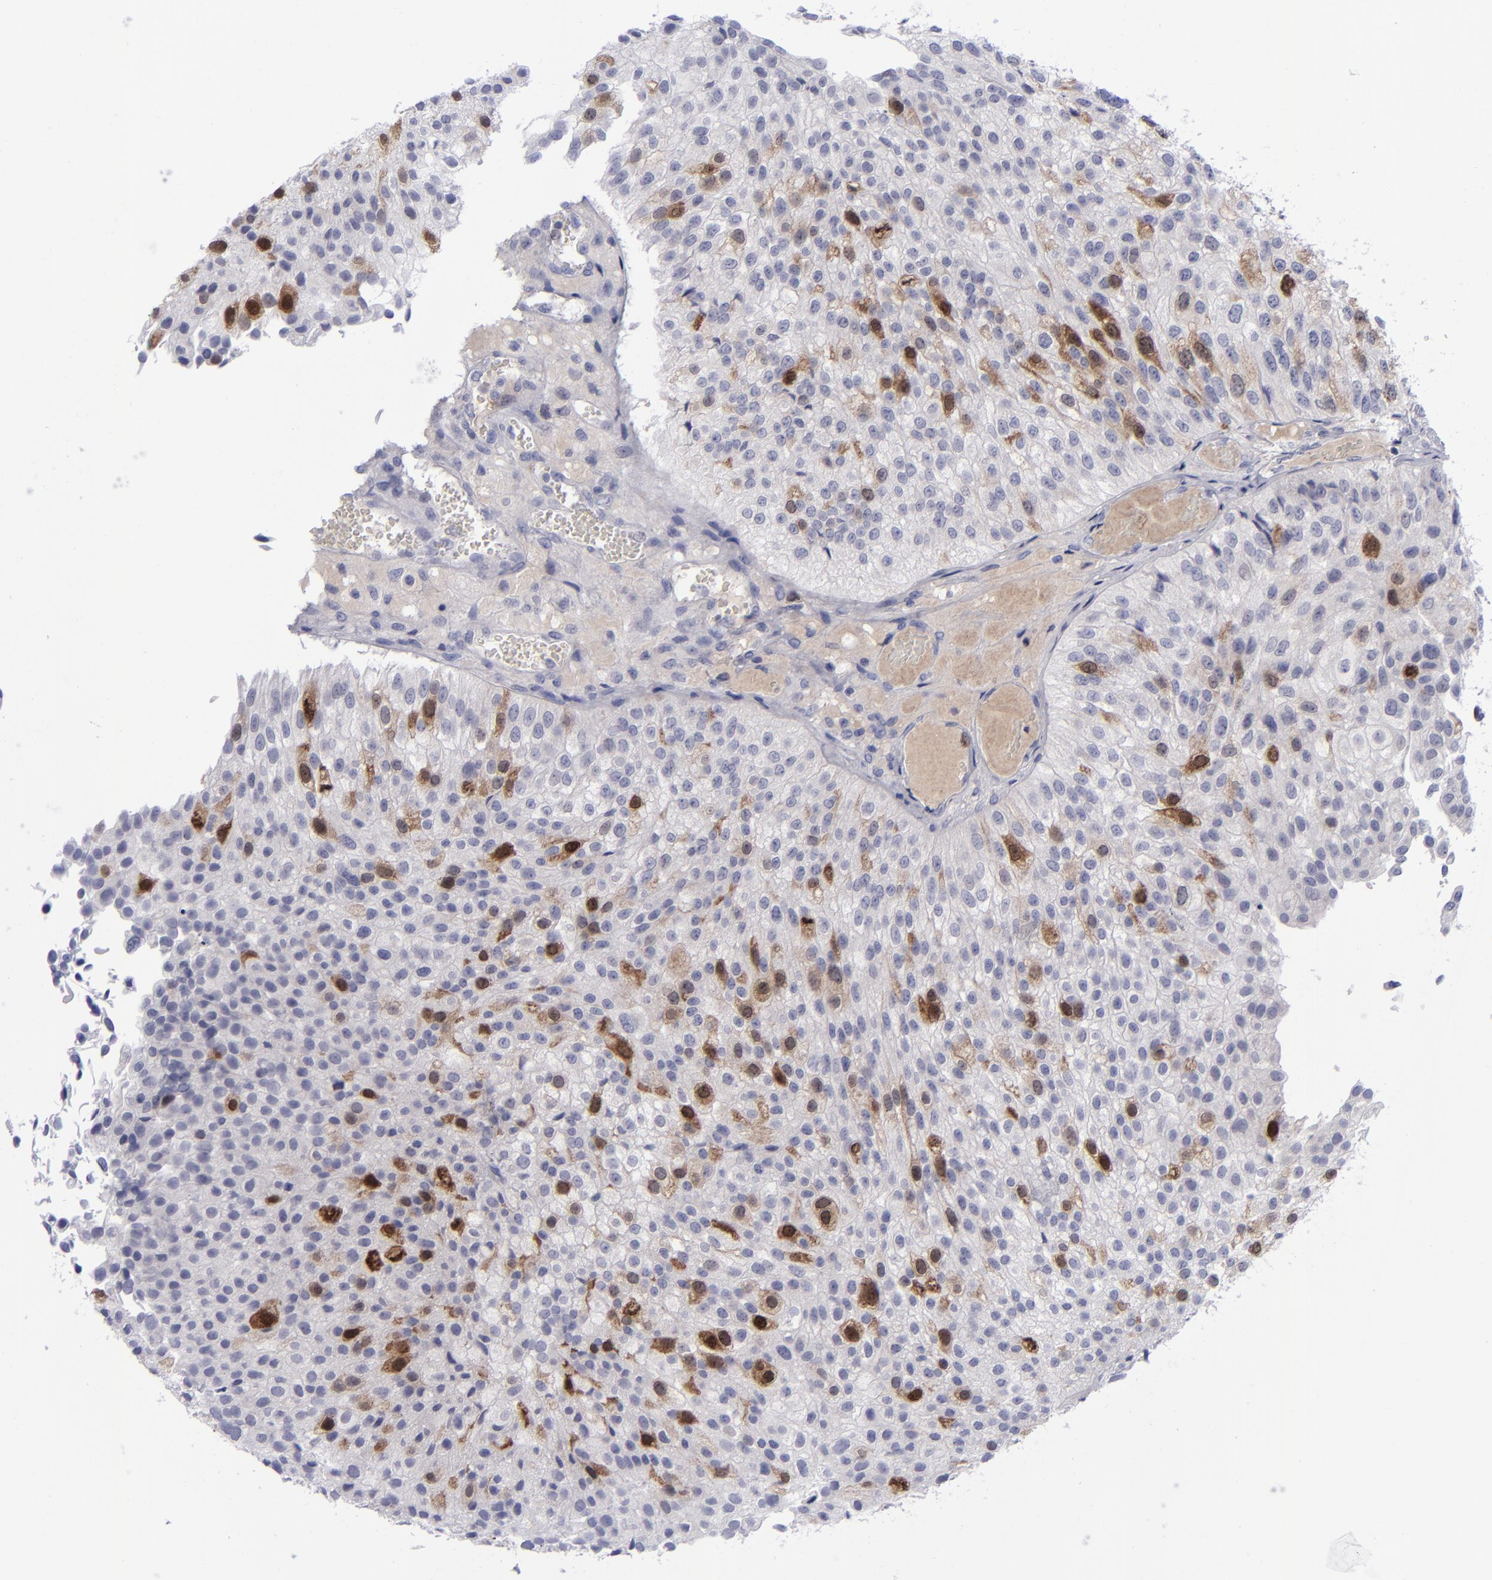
{"staining": {"intensity": "moderate", "quantity": "25%-75%", "location": "nuclear"}, "tissue": "urothelial cancer", "cell_type": "Tumor cells", "image_type": "cancer", "snomed": [{"axis": "morphology", "description": "Urothelial carcinoma, Low grade"}, {"axis": "topography", "description": "Urinary bladder"}], "caption": "A histopathology image showing moderate nuclear staining in about 25%-75% of tumor cells in urothelial cancer, as visualized by brown immunohistochemical staining.", "gene": "AURKA", "patient": {"sex": "female", "age": 89}}